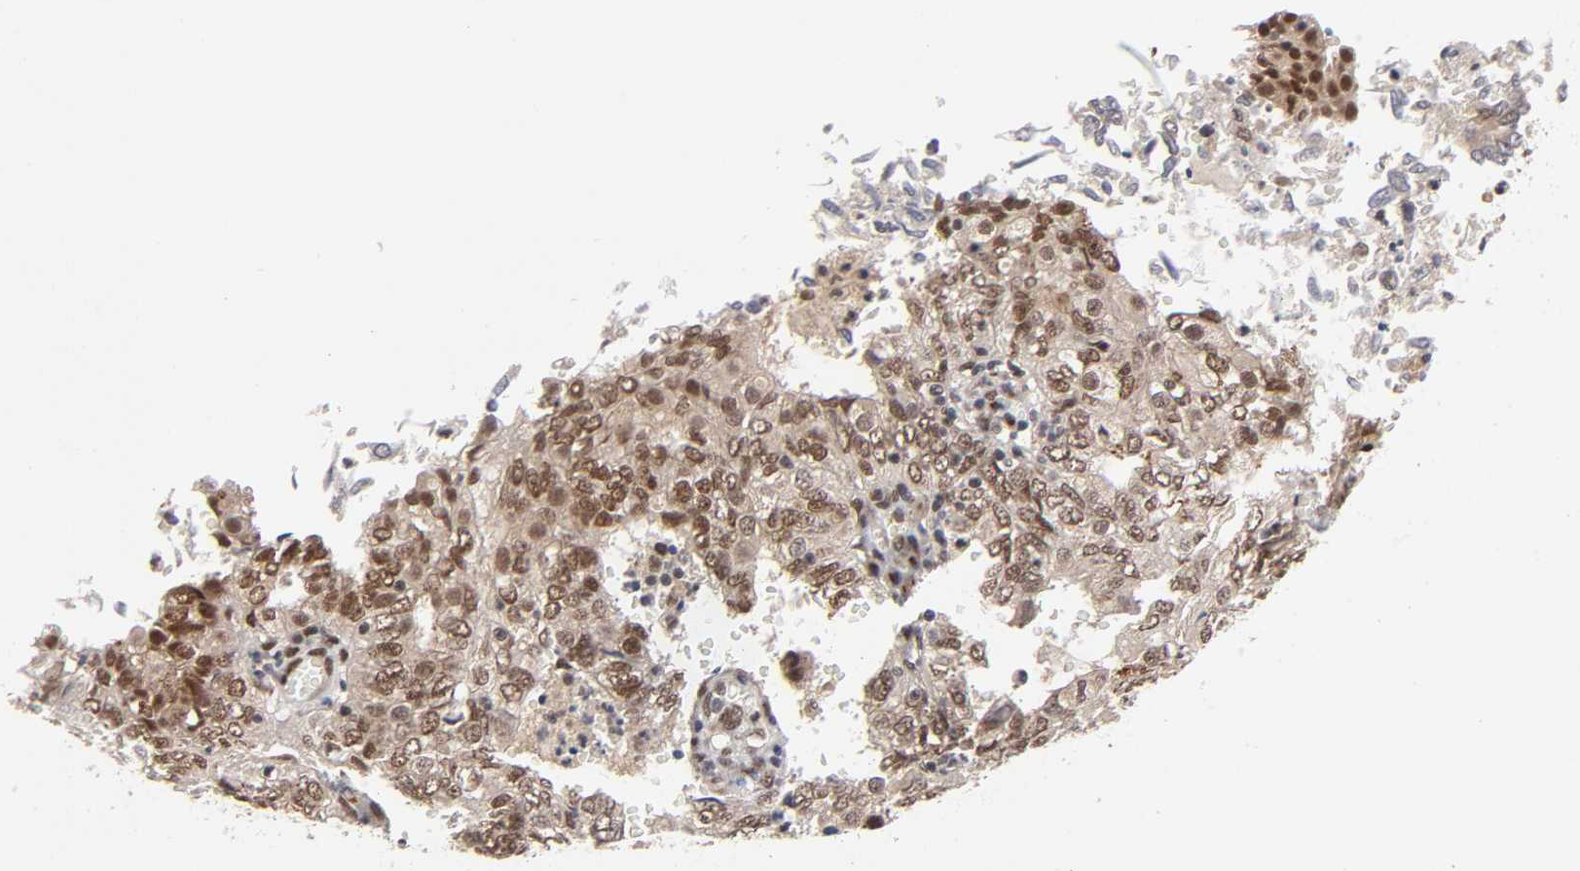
{"staining": {"intensity": "strong", "quantity": ">75%", "location": "cytoplasmic/membranous,nuclear"}, "tissue": "endometrial cancer", "cell_type": "Tumor cells", "image_type": "cancer", "snomed": [{"axis": "morphology", "description": "Adenocarcinoma, NOS"}, {"axis": "topography", "description": "Endometrium"}], "caption": "Protein expression analysis of human adenocarcinoma (endometrial) reveals strong cytoplasmic/membranous and nuclear positivity in approximately >75% of tumor cells. (Brightfield microscopy of DAB IHC at high magnification).", "gene": "EP300", "patient": {"sex": "female", "age": 69}}